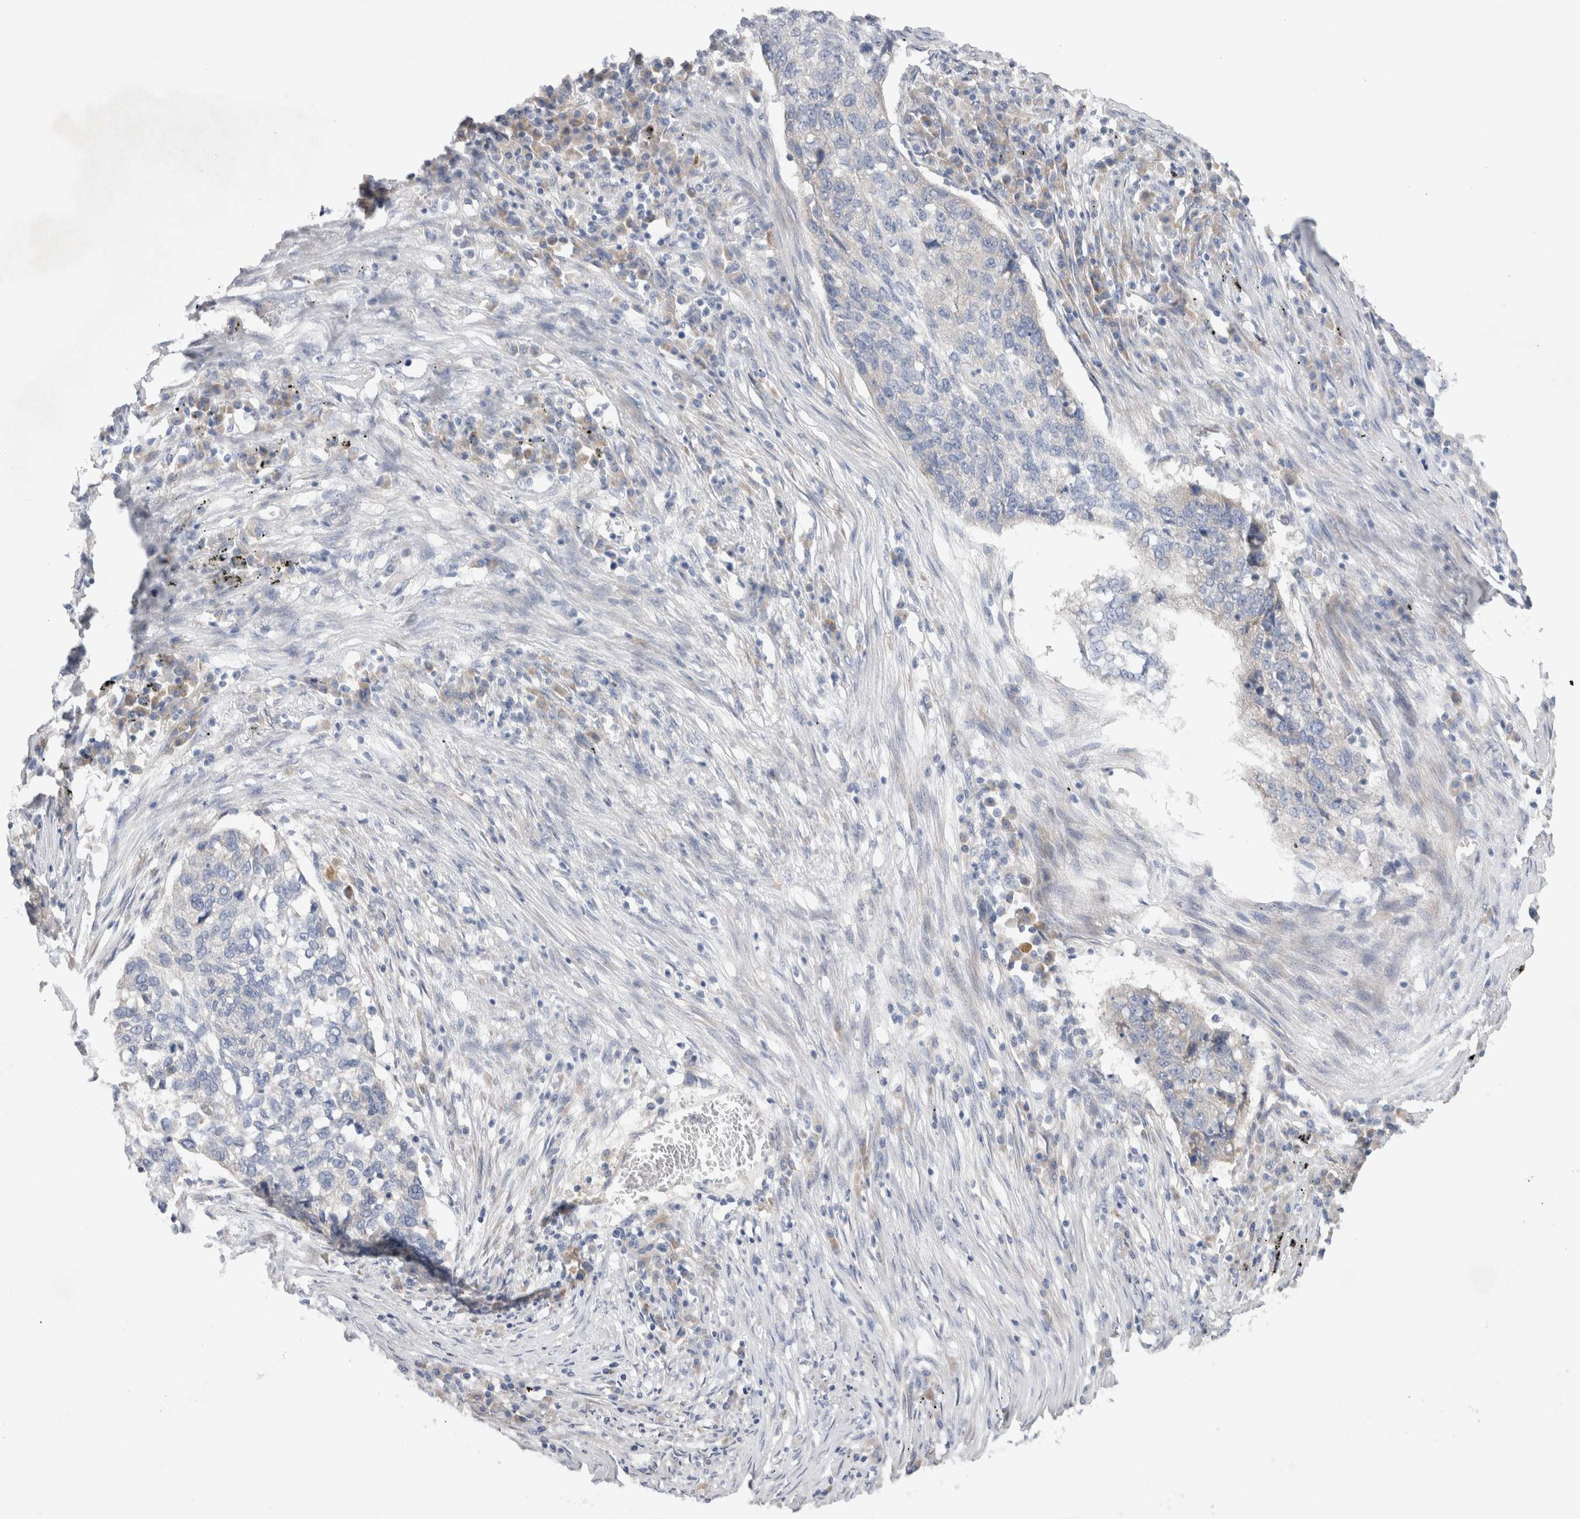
{"staining": {"intensity": "negative", "quantity": "none", "location": "none"}, "tissue": "lung cancer", "cell_type": "Tumor cells", "image_type": "cancer", "snomed": [{"axis": "morphology", "description": "Squamous cell carcinoma, NOS"}, {"axis": "topography", "description": "Lung"}], "caption": "Tumor cells show no significant staining in lung squamous cell carcinoma. The staining is performed using DAB (3,3'-diaminobenzidine) brown chromogen with nuclei counter-stained in using hematoxylin.", "gene": "RBM12B", "patient": {"sex": "female", "age": 63}}